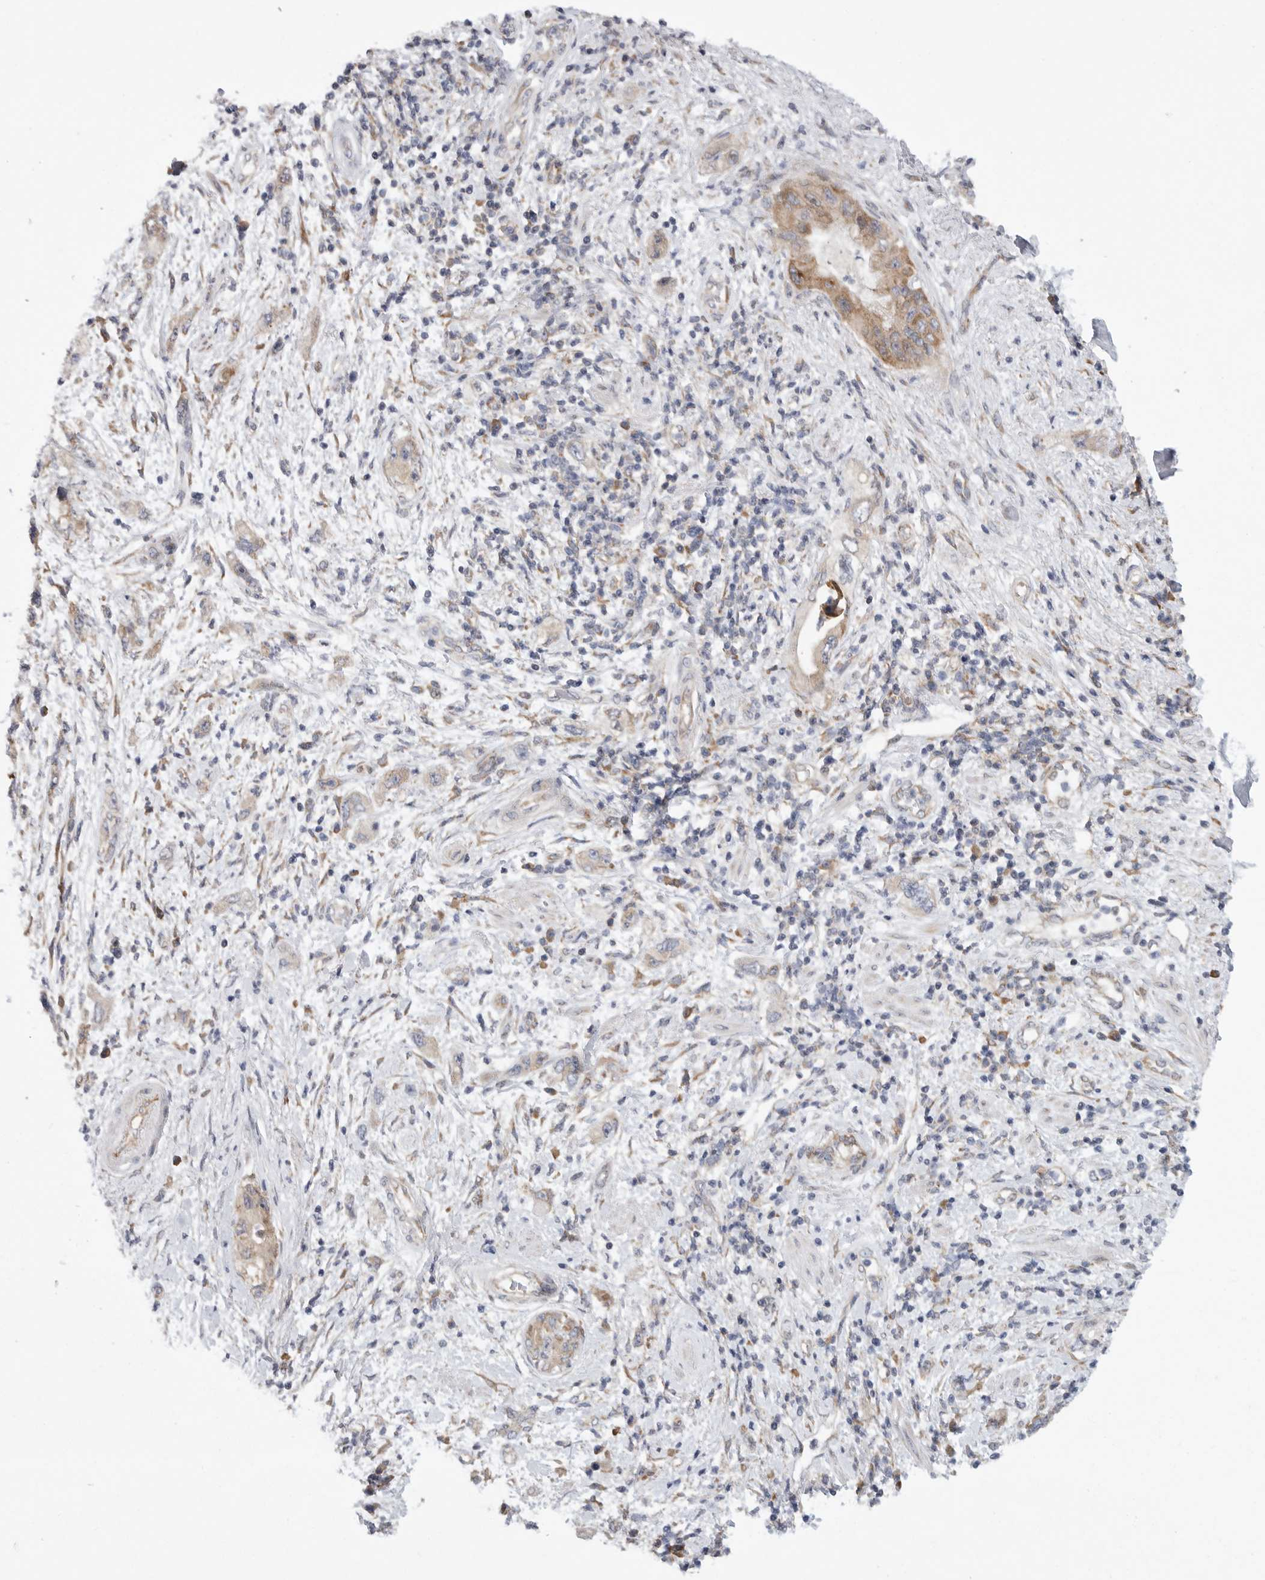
{"staining": {"intensity": "weak", "quantity": "<25%", "location": "cytoplasmic/membranous"}, "tissue": "pancreatic cancer", "cell_type": "Tumor cells", "image_type": "cancer", "snomed": [{"axis": "morphology", "description": "Adenocarcinoma, NOS"}, {"axis": "topography", "description": "Pancreas"}], "caption": "This photomicrograph is of adenocarcinoma (pancreatic) stained with immunohistochemistry (IHC) to label a protein in brown with the nuclei are counter-stained blue. There is no staining in tumor cells.", "gene": "FBXO43", "patient": {"sex": "female", "age": 73}}